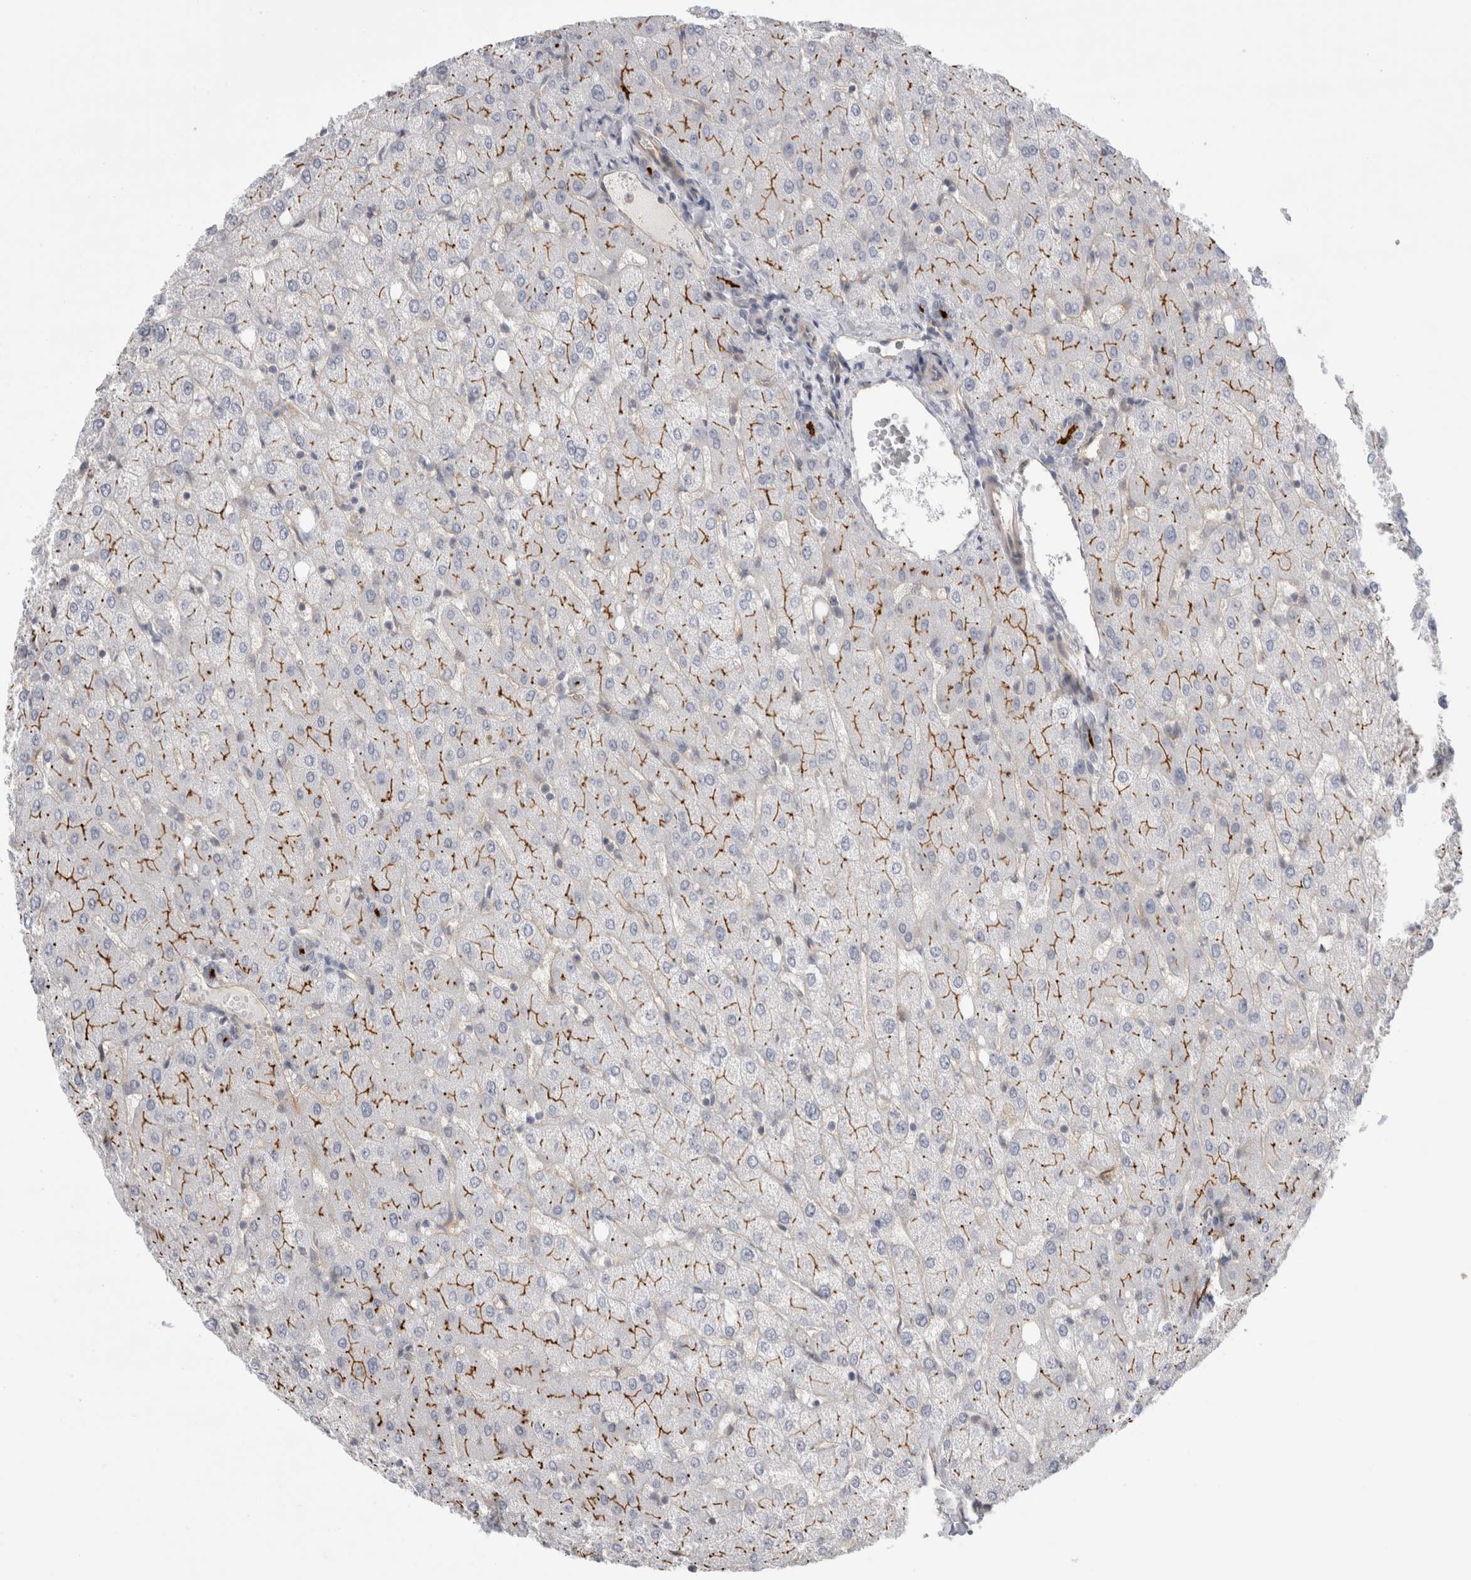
{"staining": {"intensity": "strong", "quantity": "25%-75%", "location": "cytoplasmic/membranous"}, "tissue": "liver", "cell_type": "Cholangiocytes", "image_type": "normal", "snomed": [{"axis": "morphology", "description": "Normal tissue, NOS"}, {"axis": "topography", "description": "Liver"}], "caption": "Liver stained with a brown dye demonstrates strong cytoplasmic/membranous positive positivity in about 25%-75% of cholangiocytes.", "gene": "VANGL1", "patient": {"sex": "female", "age": 54}}